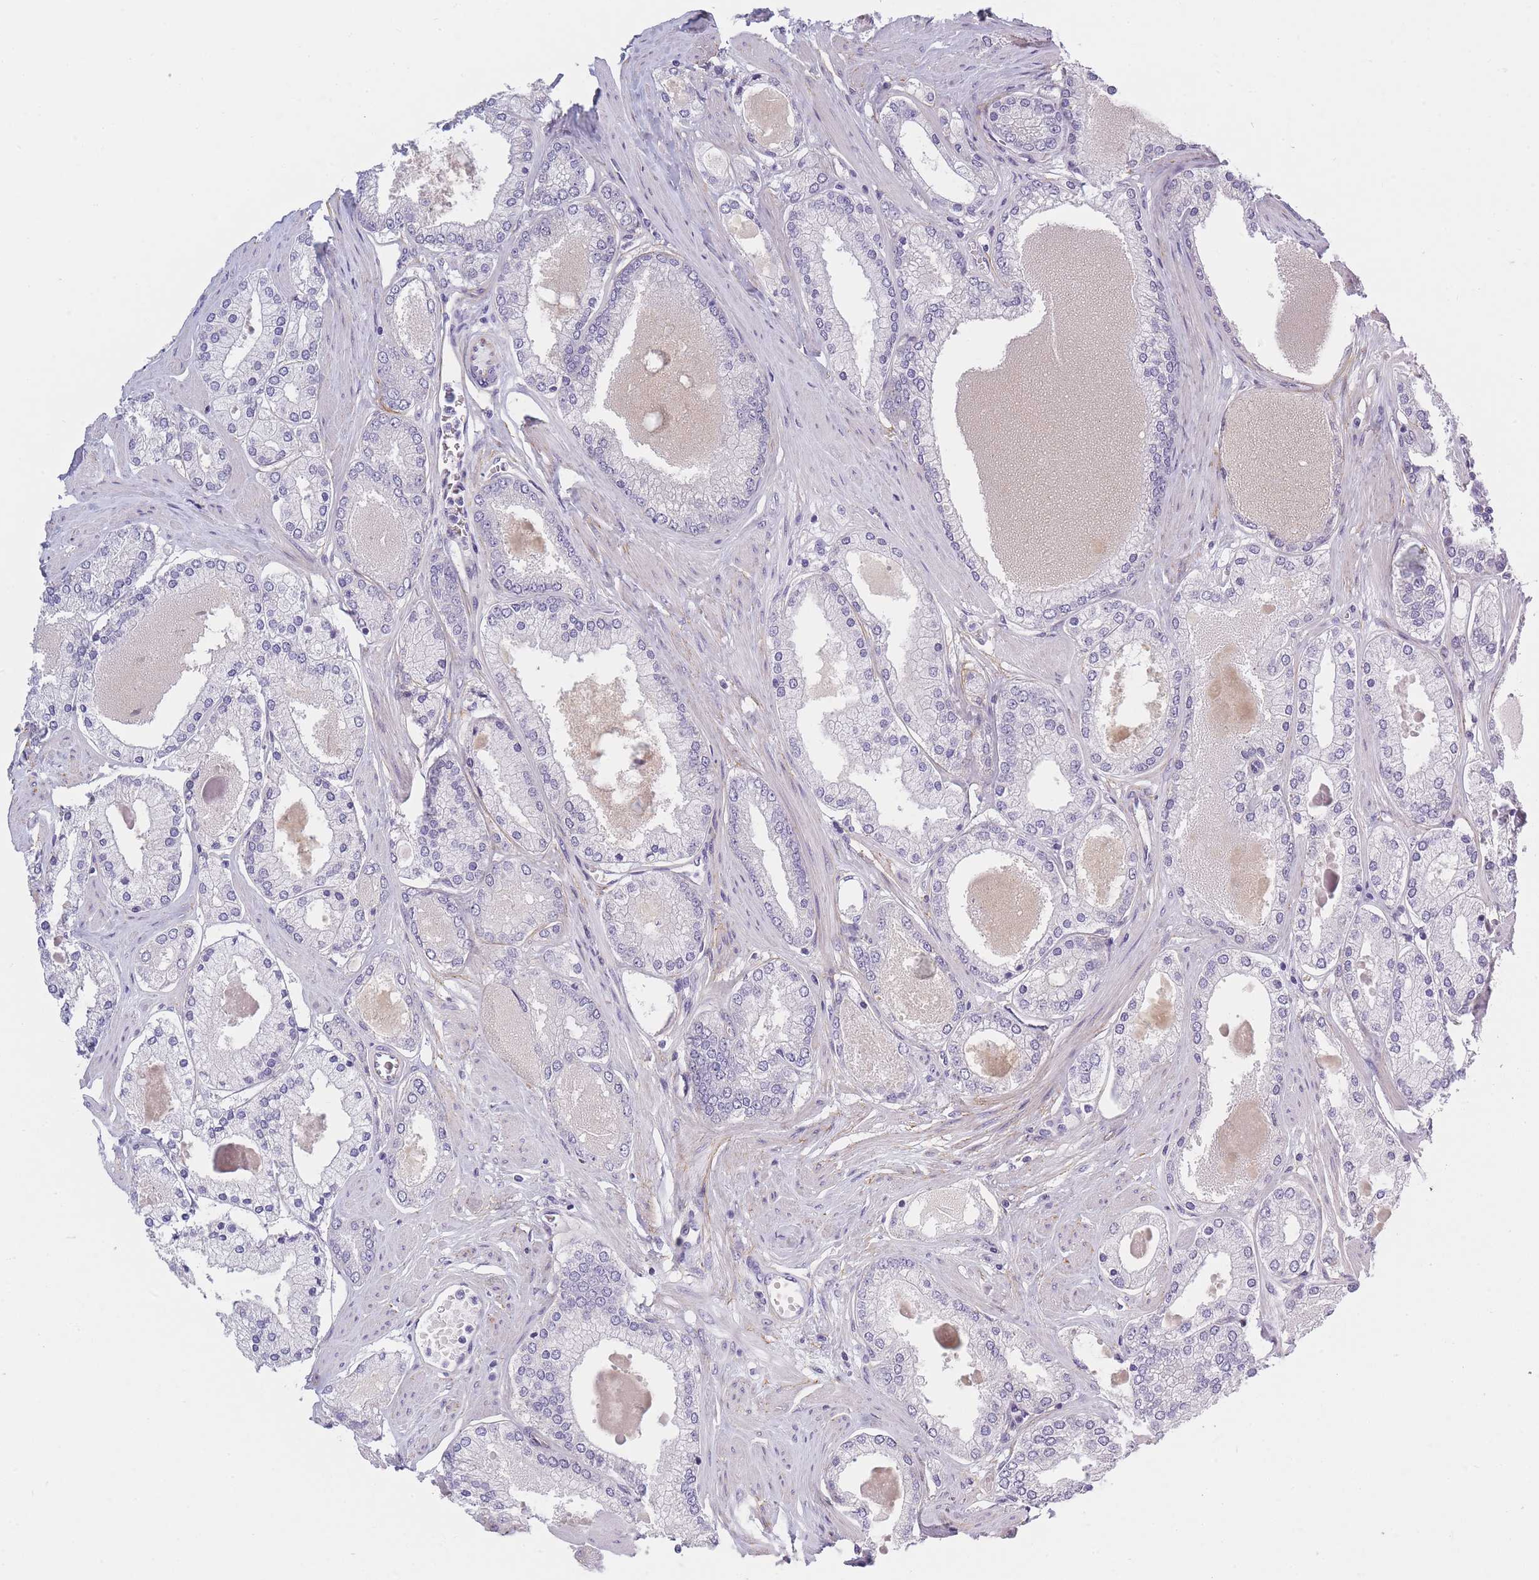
{"staining": {"intensity": "negative", "quantity": "none", "location": "none"}, "tissue": "prostate cancer", "cell_type": "Tumor cells", "image_type": "cancer", "snomed": [{"axis": "morphology", "description": "Adenocarcinoma, Low grade"}, {"axis": "topography", "description": "Prostate"}], "caption": "Micrograph shows no significant protein staining in tumor cells of prostate cancer.", "gene": "AP3M2", "patient": {"sex": "male", "age": 42}}